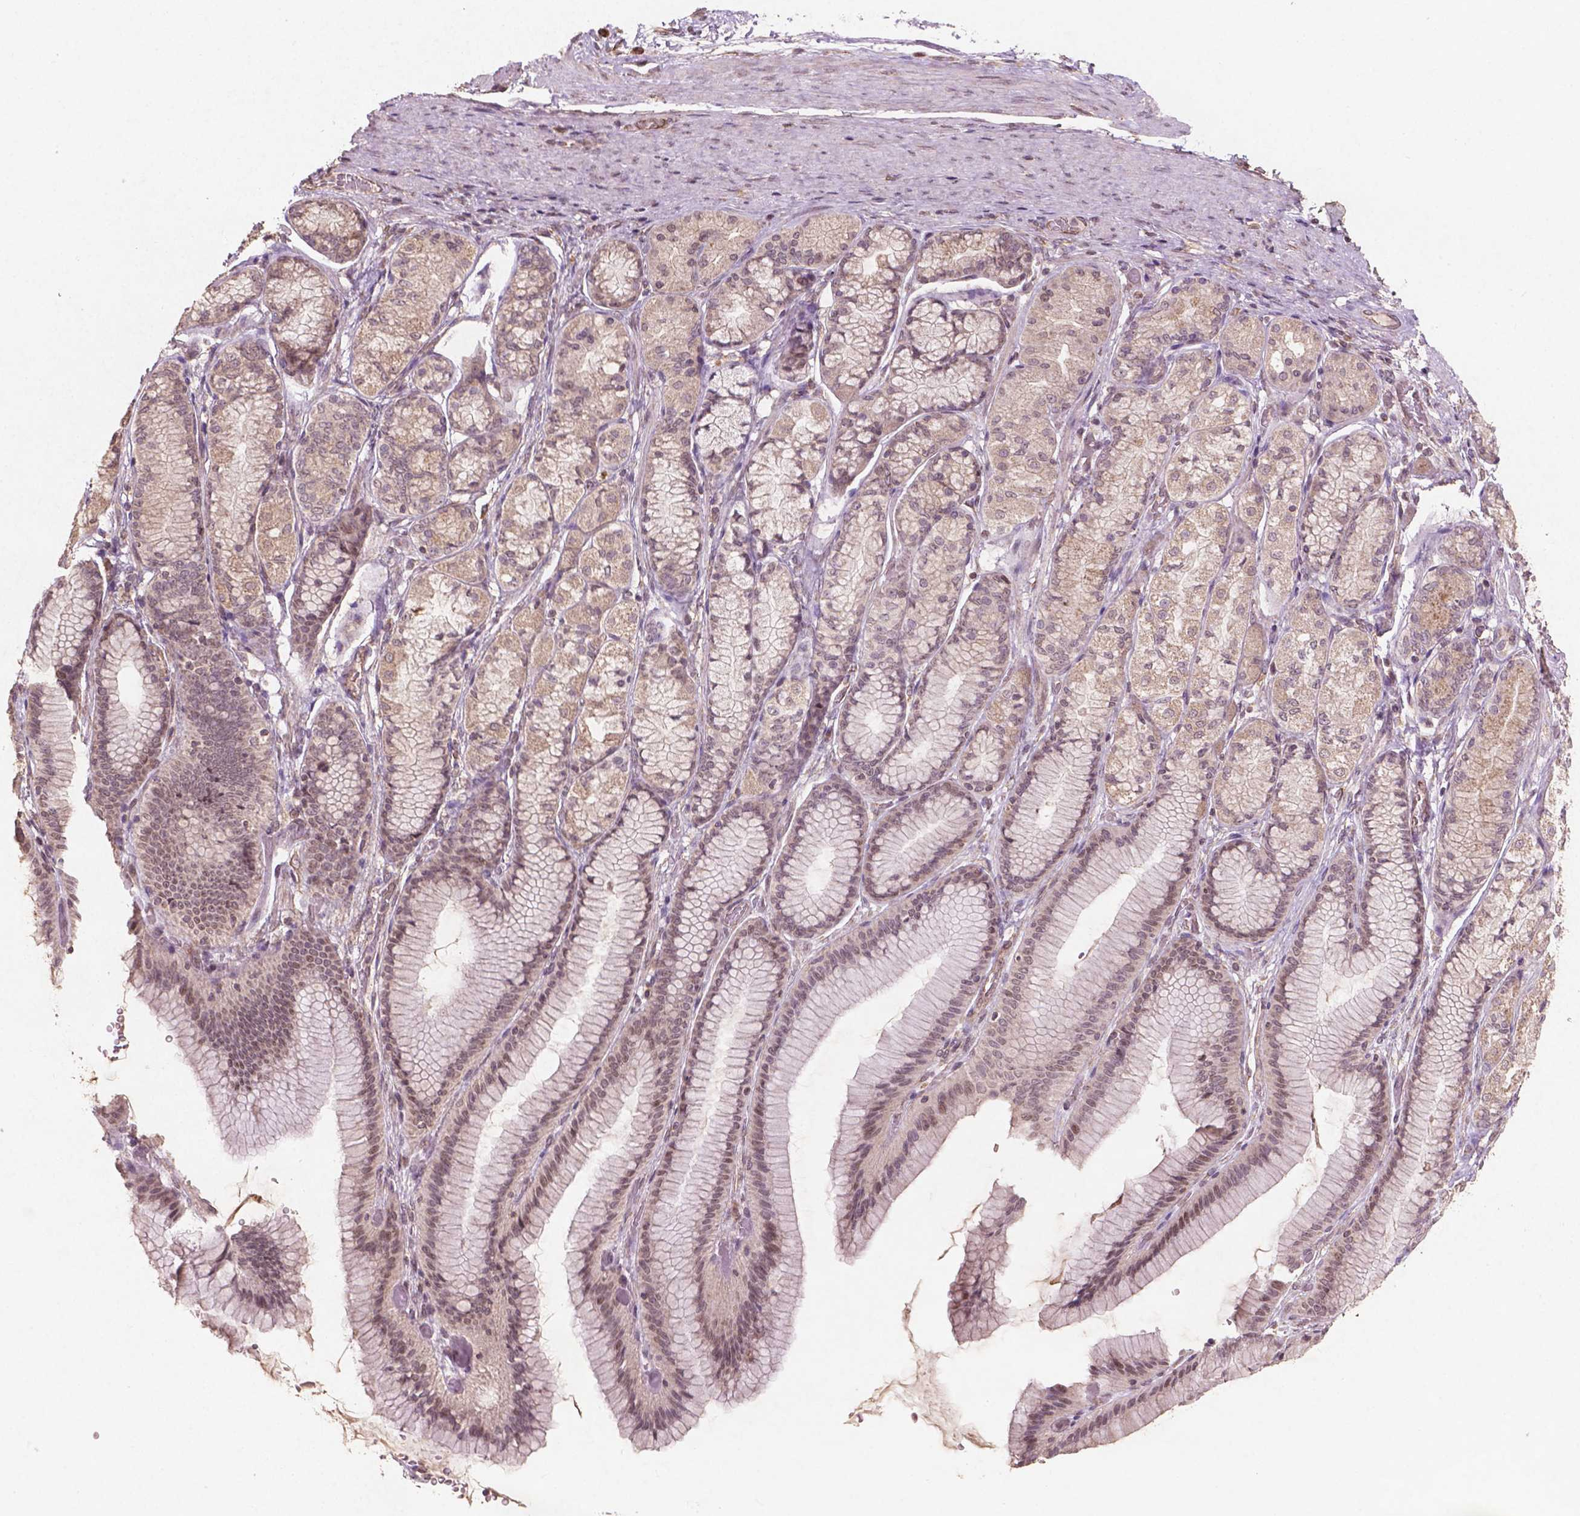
{"staining": {"intensity": "weak", "quantity": ">75%", "location": "cytoplasmic/membranous,nuclear"}, "tissue": "stomach", "cell_type": "Glandular cells", "image_type": "normal", "snomed": [{"axis": "morphology", "description": "Normal tissue, NOS"}, {"axis": "morphology", "description": "Adenocarcinoma, NOS"}, {"axis": "morphology", "description": "Adenocarcinoma, High grade"}, {"axis": "topography", "description": "Stomach, upper"}, {"axis": "topography", "description": "Stomach"}], "caption": "Benign stomach exhibits weak cytoplasmic/membranous,nuclear staining in about >75% of glandular cells.", "gene": "SMAD2", "patient": {"sex": "female", "age": 65}}